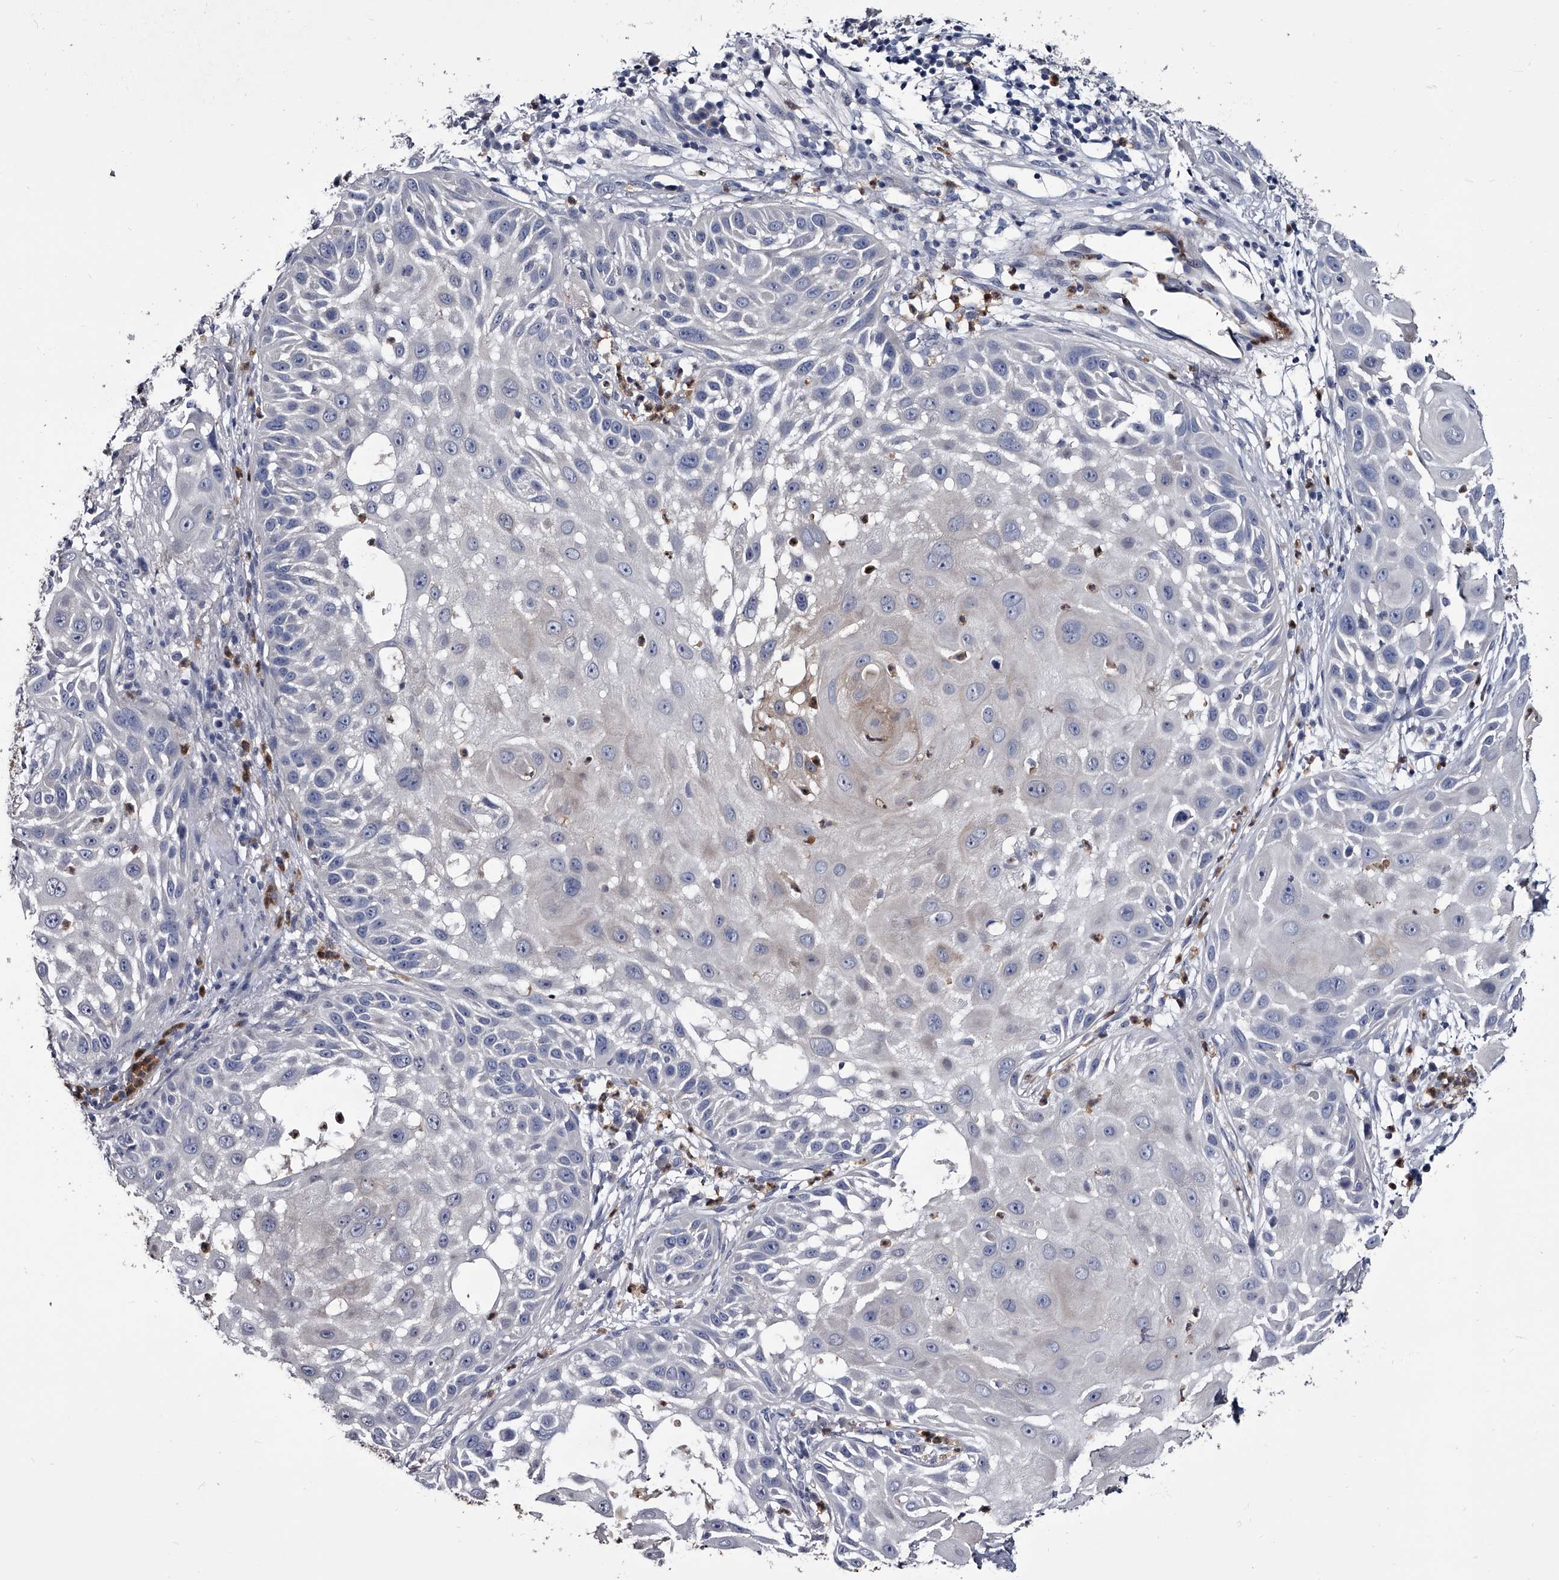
{"staining": {"intensity": "negative", "quantity": "none", "location": "none"}, "tissue": "skin cancer", "cell_type": "Tumor cells", "image_type": "cancer", "snomed": [{"axis": "morphology", "description": "Squamous cell carcinoma, NOS"}, {"axis": "topography", "description": "Skin"}], "caption": "IHC of skin cancer (squamous cell carcinoma) demonstrates no positivity in tumor cells.", "gene": "GAPVD1", "patient": {"sex": "female", "age": 44}}